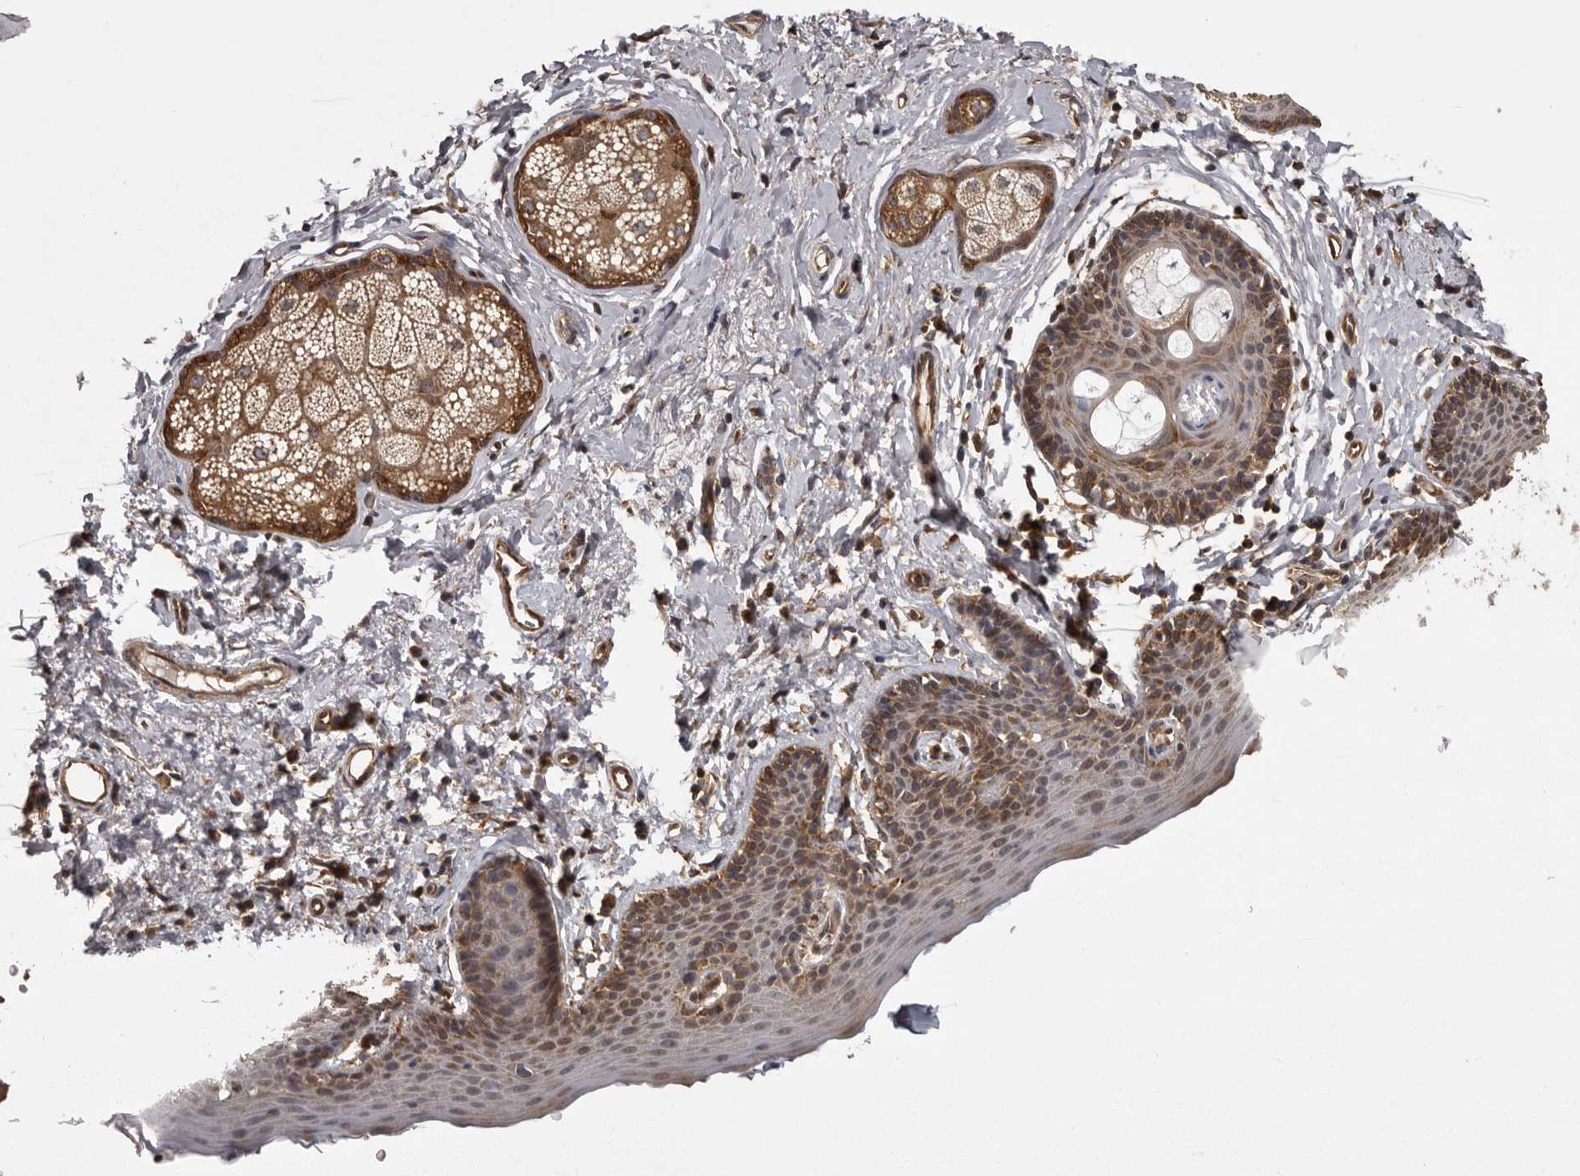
{"staining": {"intensity": "moderate", "quantity": ">75%", "location": "cytoplasmic/membranous"}, "tissue": "skin", "cell_type": "Epidermal cells", "image_type": "normal", "snomed": [{"axis": "morphology", "description": "Normal tissue, NOS"}, {"axis": "topography", "description": "Vulva"}], "caption": "Skin stained with immunohistochemistry (IHC) exhibits moderate cytoplasmic/membranous staining in about >75% of epidermal cells.", "gene": "DARS1", "patient": {"sex": "female", "age": 66}}